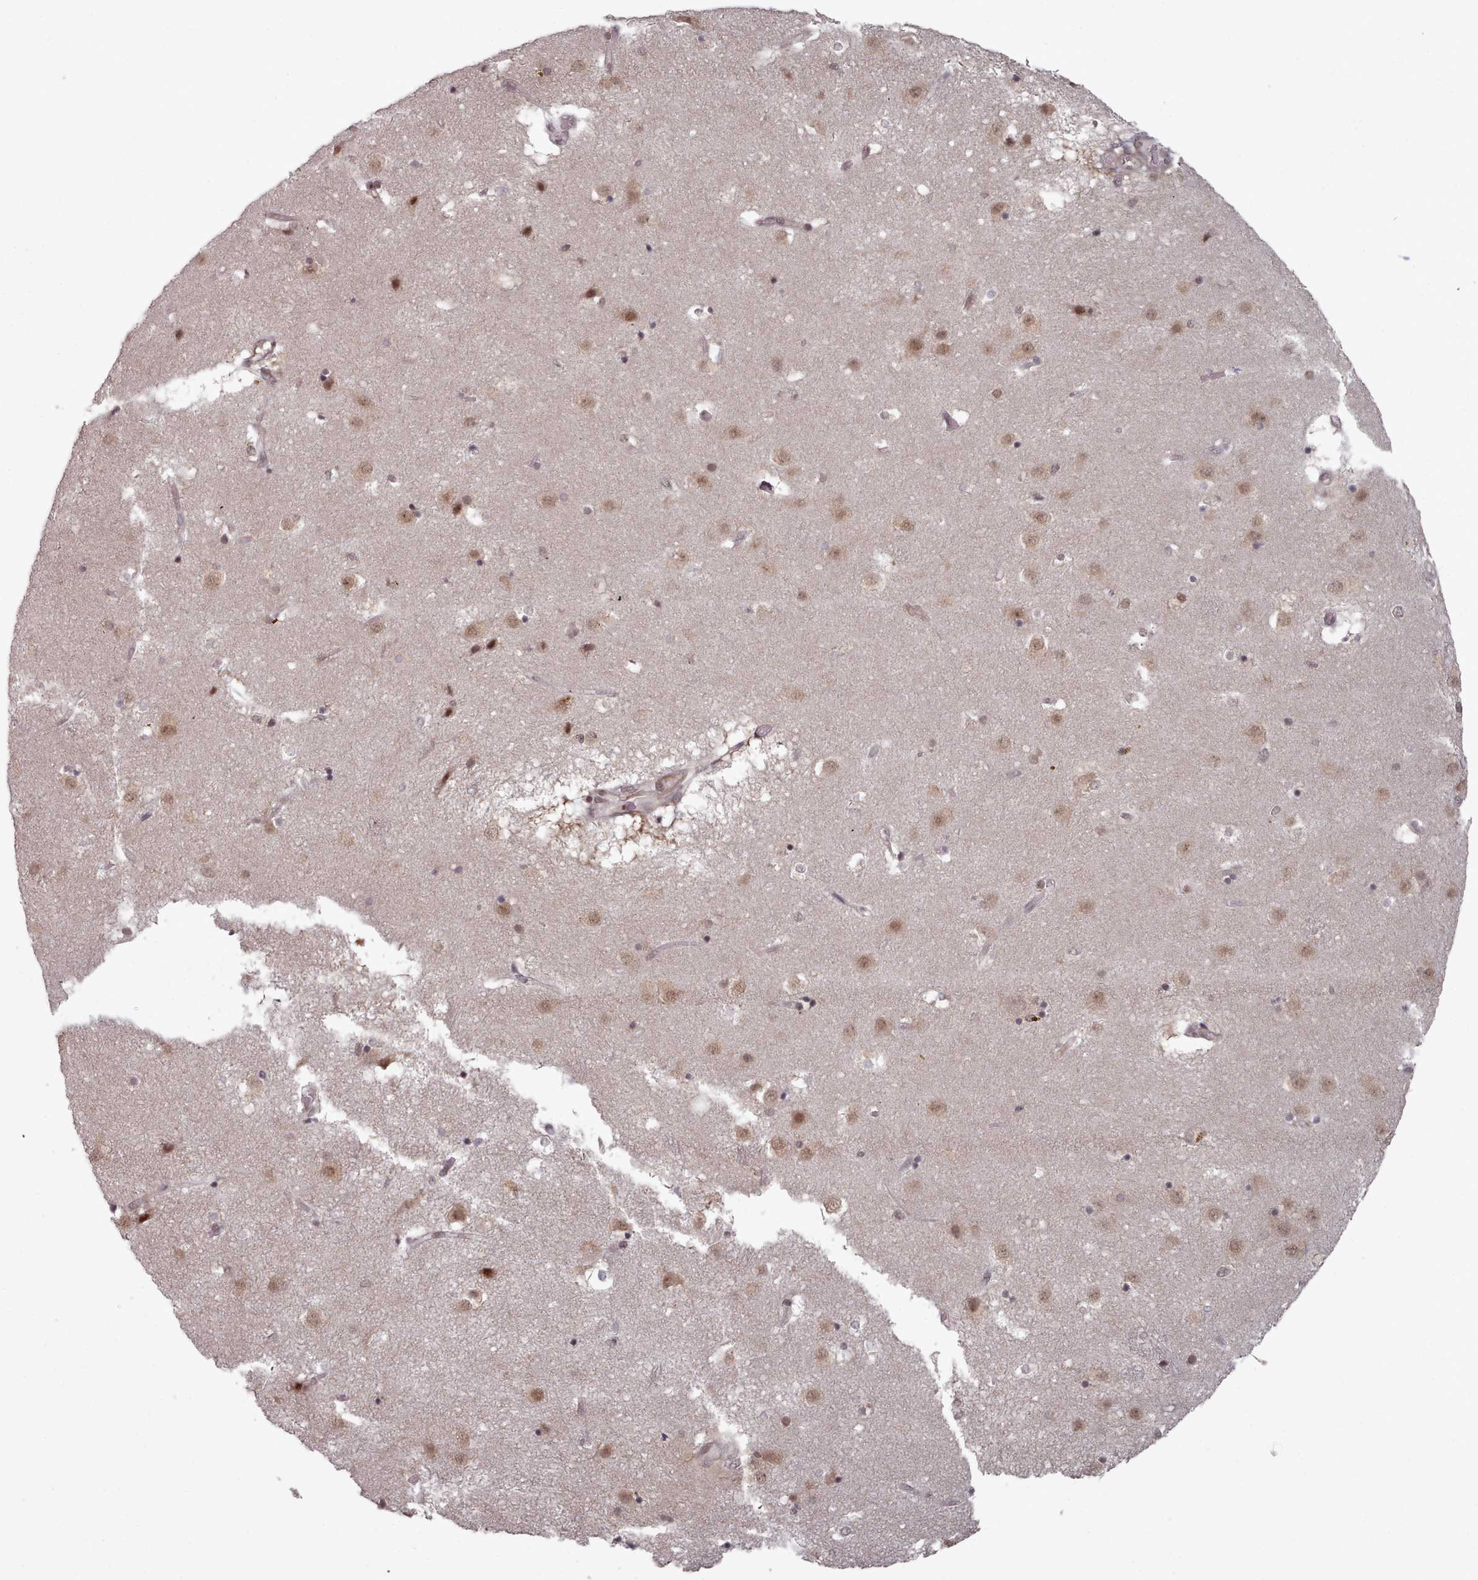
{"staining": {"intensity": "negative", "quantity": "none", "location": "none"}, "tissue": "caudate", "cell_type": "Glial cells", "image_type": "normal", "snomed": [{"axis": "morphology", "description": "Normal tissue, NOS"}, {"axis": "topography", "description": "Lateral ventricle wall"}], "caption": "An image of human caudate is negative for staining in glial cells. The staining was performed using DAB (3,3'-diaminobenzidine) to visualize the protein expression in brown, while the nuclei were stained in blue with hematoxylin (Magnification: 20x).", "gene": "HYAL3", "patient": {"sex": "male", "age": 70}}